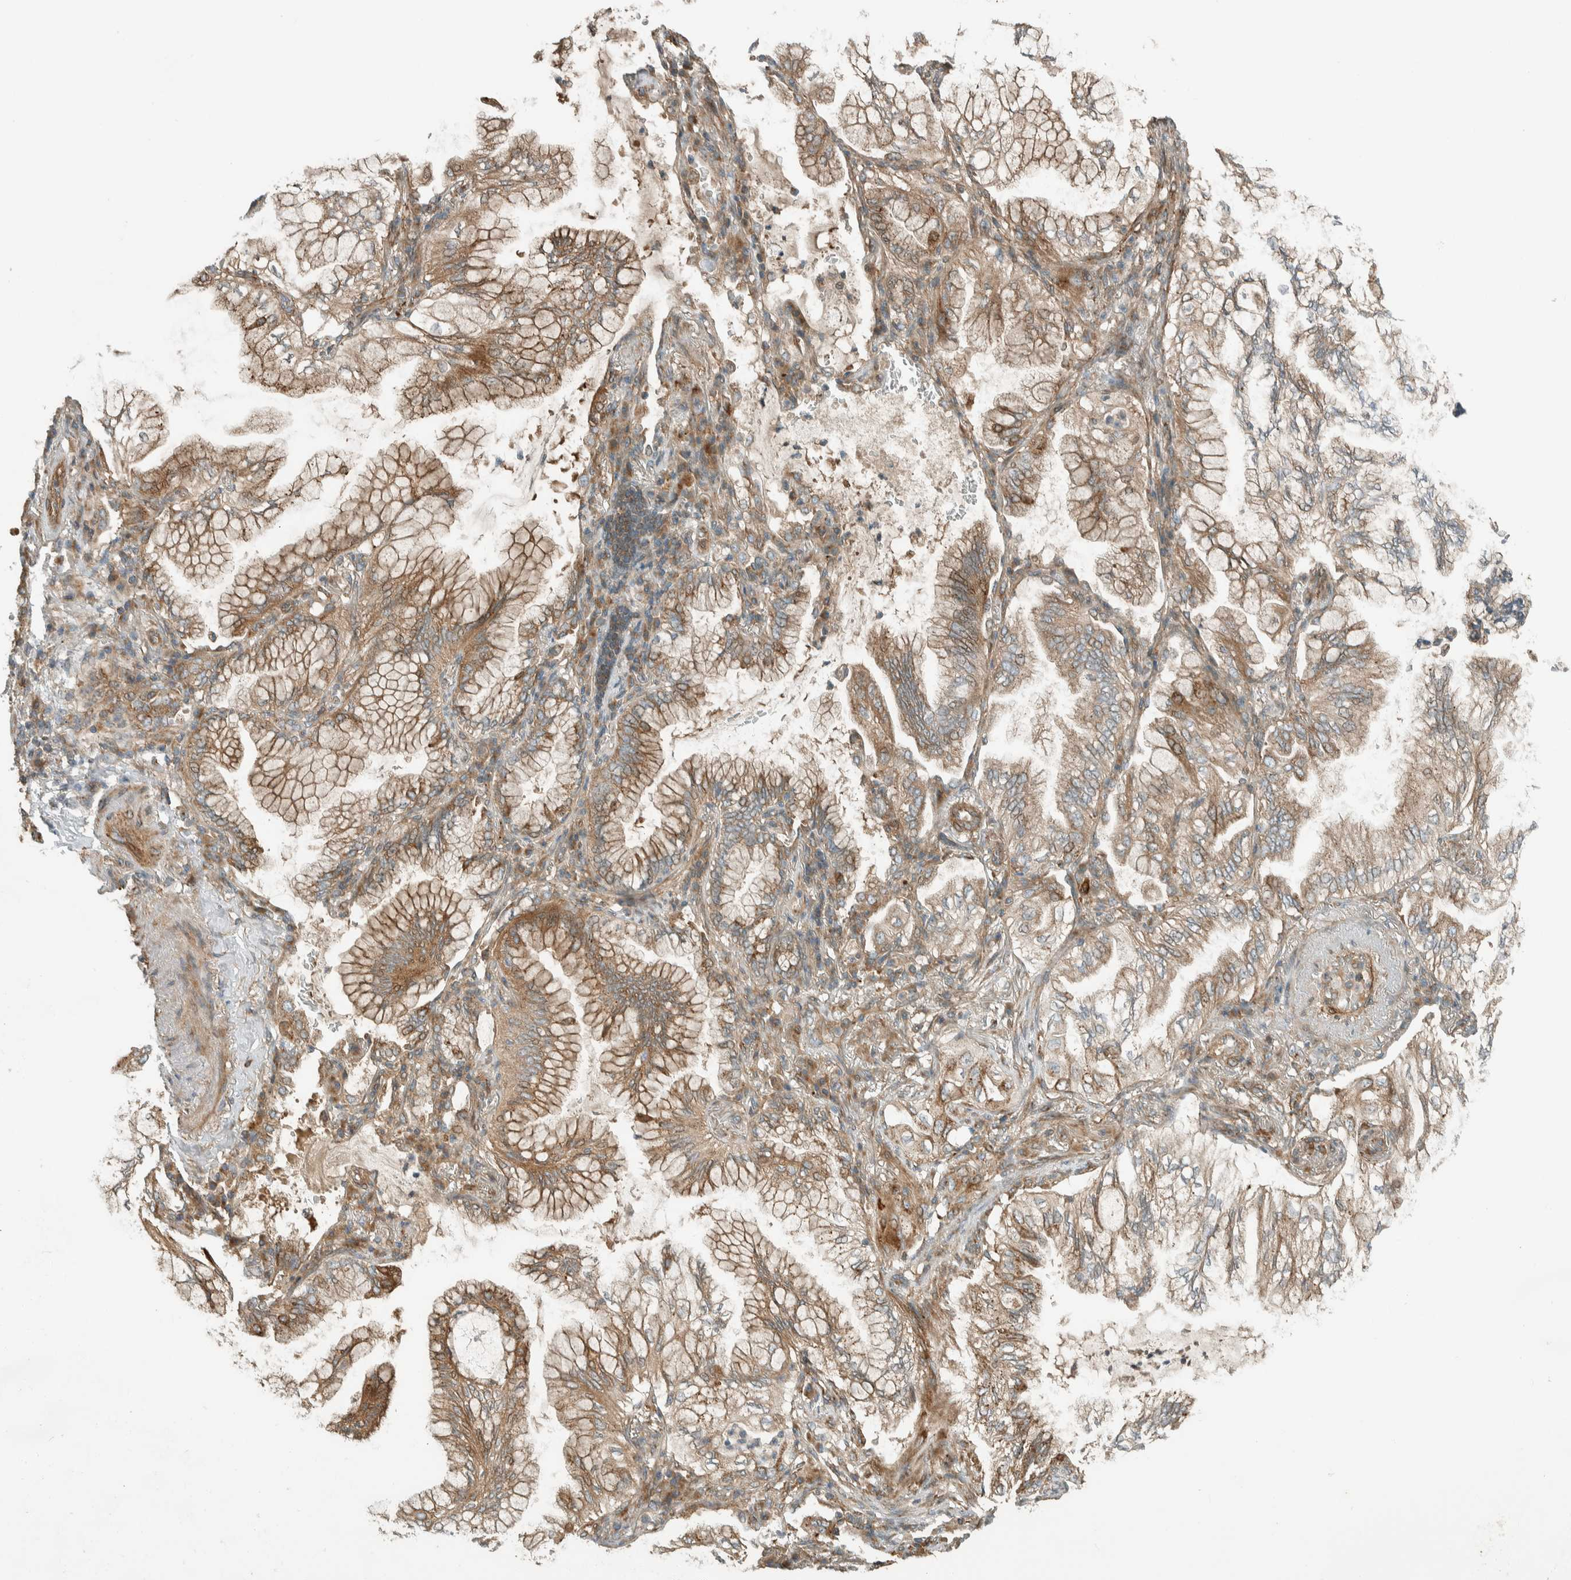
{"staining": {"intensity": "moderate", "quantity": ">75%", "location": "cytoplasmic/membranous"}, "tissue": "lung cancer", "cell_type": "Tumor cells", "image_type": "cancer", "snomed": [{"axis": "morphology", "description": "Adenocarcinoma, NOS"}, {"axis": "topography", "description": "Lung"}], "caption": "High-magnification brightfield microscopy of lung cancer (adenocarcinoma) stained with DAB (3,3'-diaminobenzidine) (brown) and counterstained with hematoxylin (blue). tumor cells exhibit moderate cytoplasmic/membranous staining is present in about>75% of cells.", "gene": "EXOC7", "patient": {"sex": "female", "age": 70}}